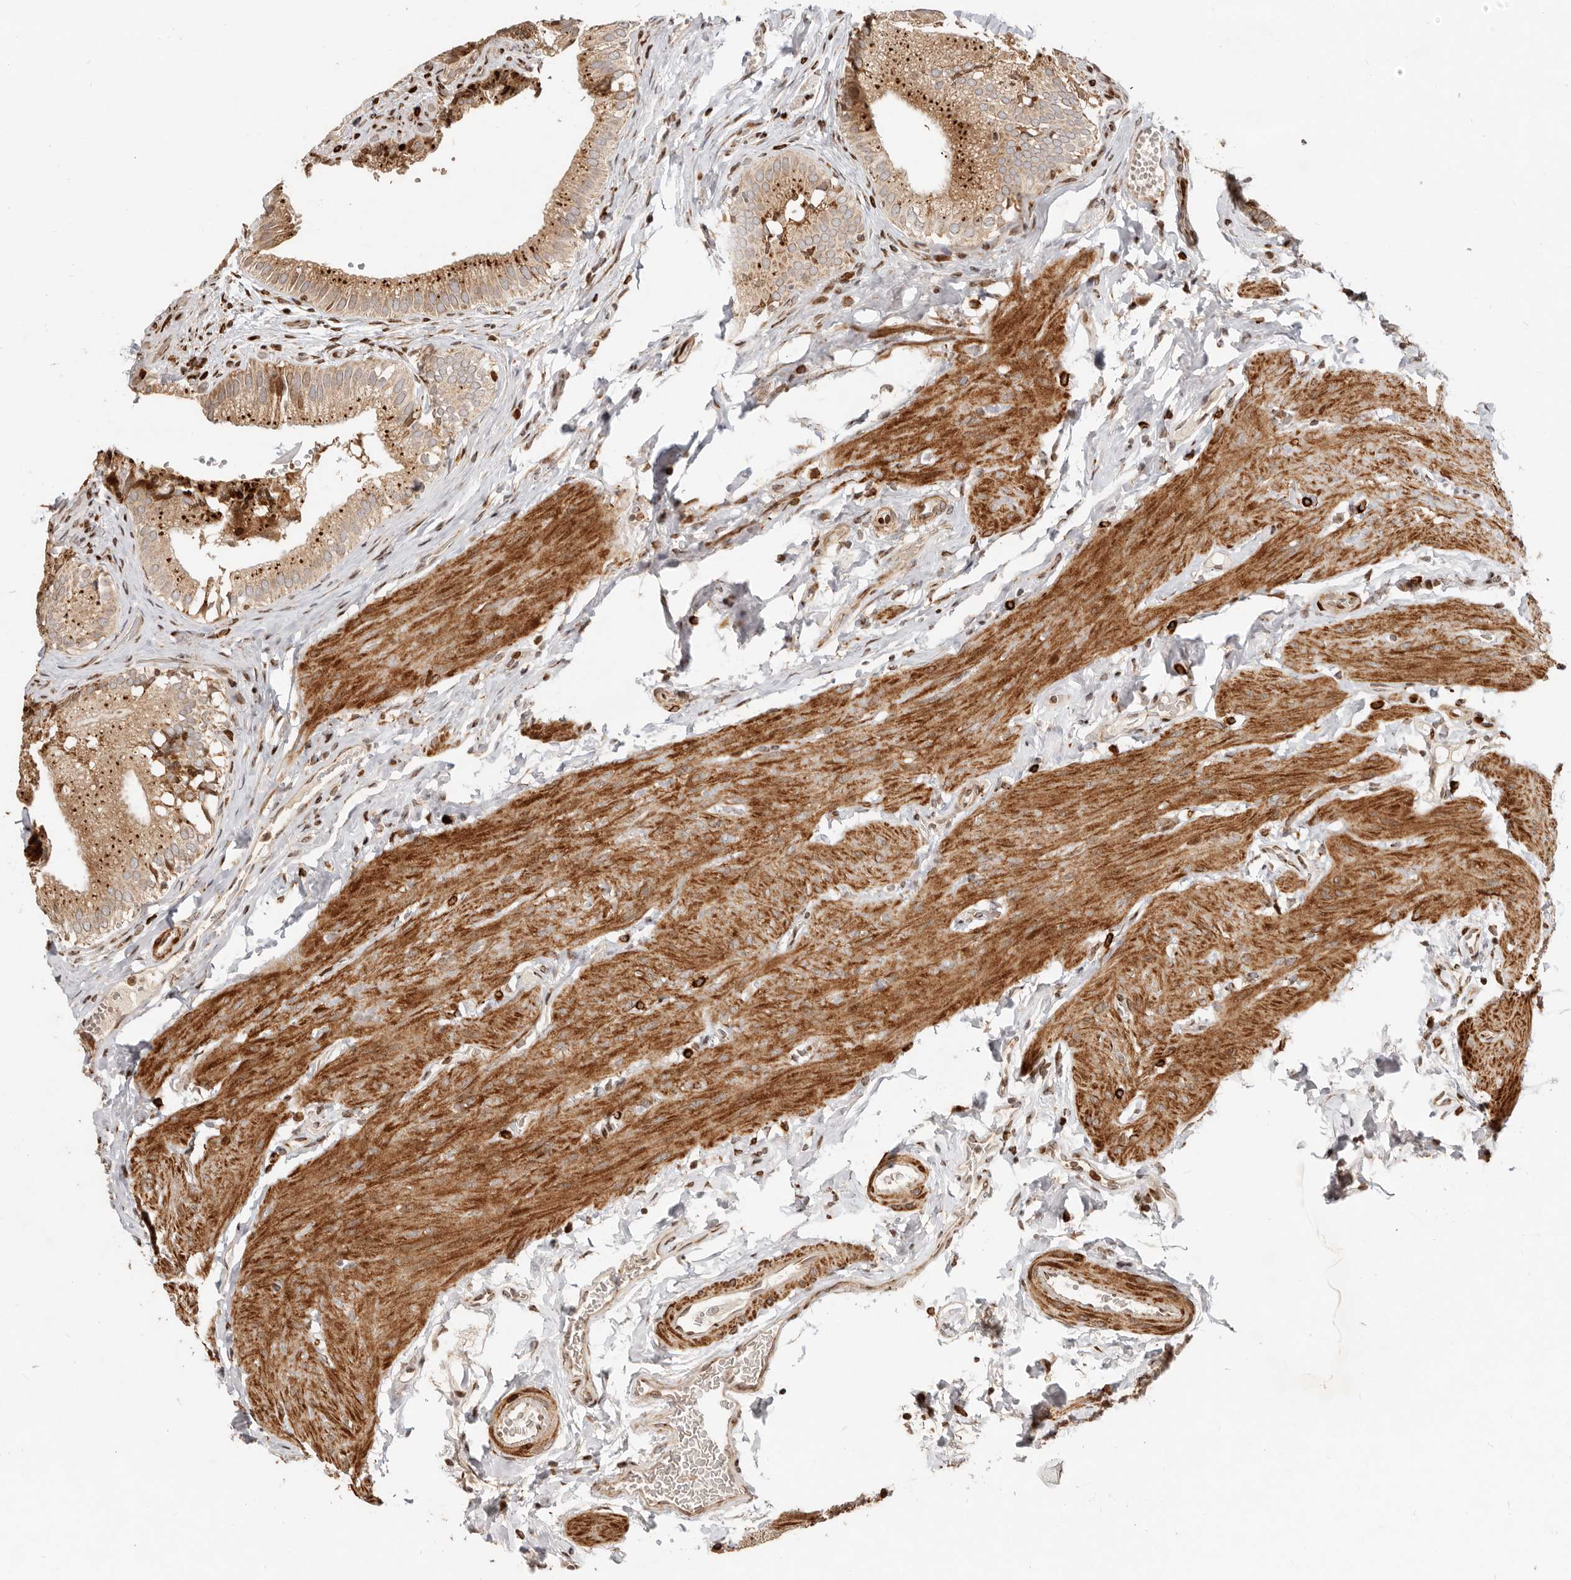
{"staining": {"intensity": "moderate", "quantity": ">75%", "location": "cytoplasmic/membranous"}, "tissue": "gallbladder", "cell_type": "Glandular cells", "image_type": "normal", "snomed": [{"axis": "morphology", "description": "Normal tissue, NOS"}, {"axis": "topography", "description": "Gallbladder"}], "caption": "Brown immunohistochemical staining in normal gallbladder exhibits moderate cytoplasmic/membranous expression in about >75% of glandular cells. (DAB IHC, brown staining for protein, blue staining for nuclei).", "gene": "TRIM4", "patient": {"sex": "female", "age": 30}}